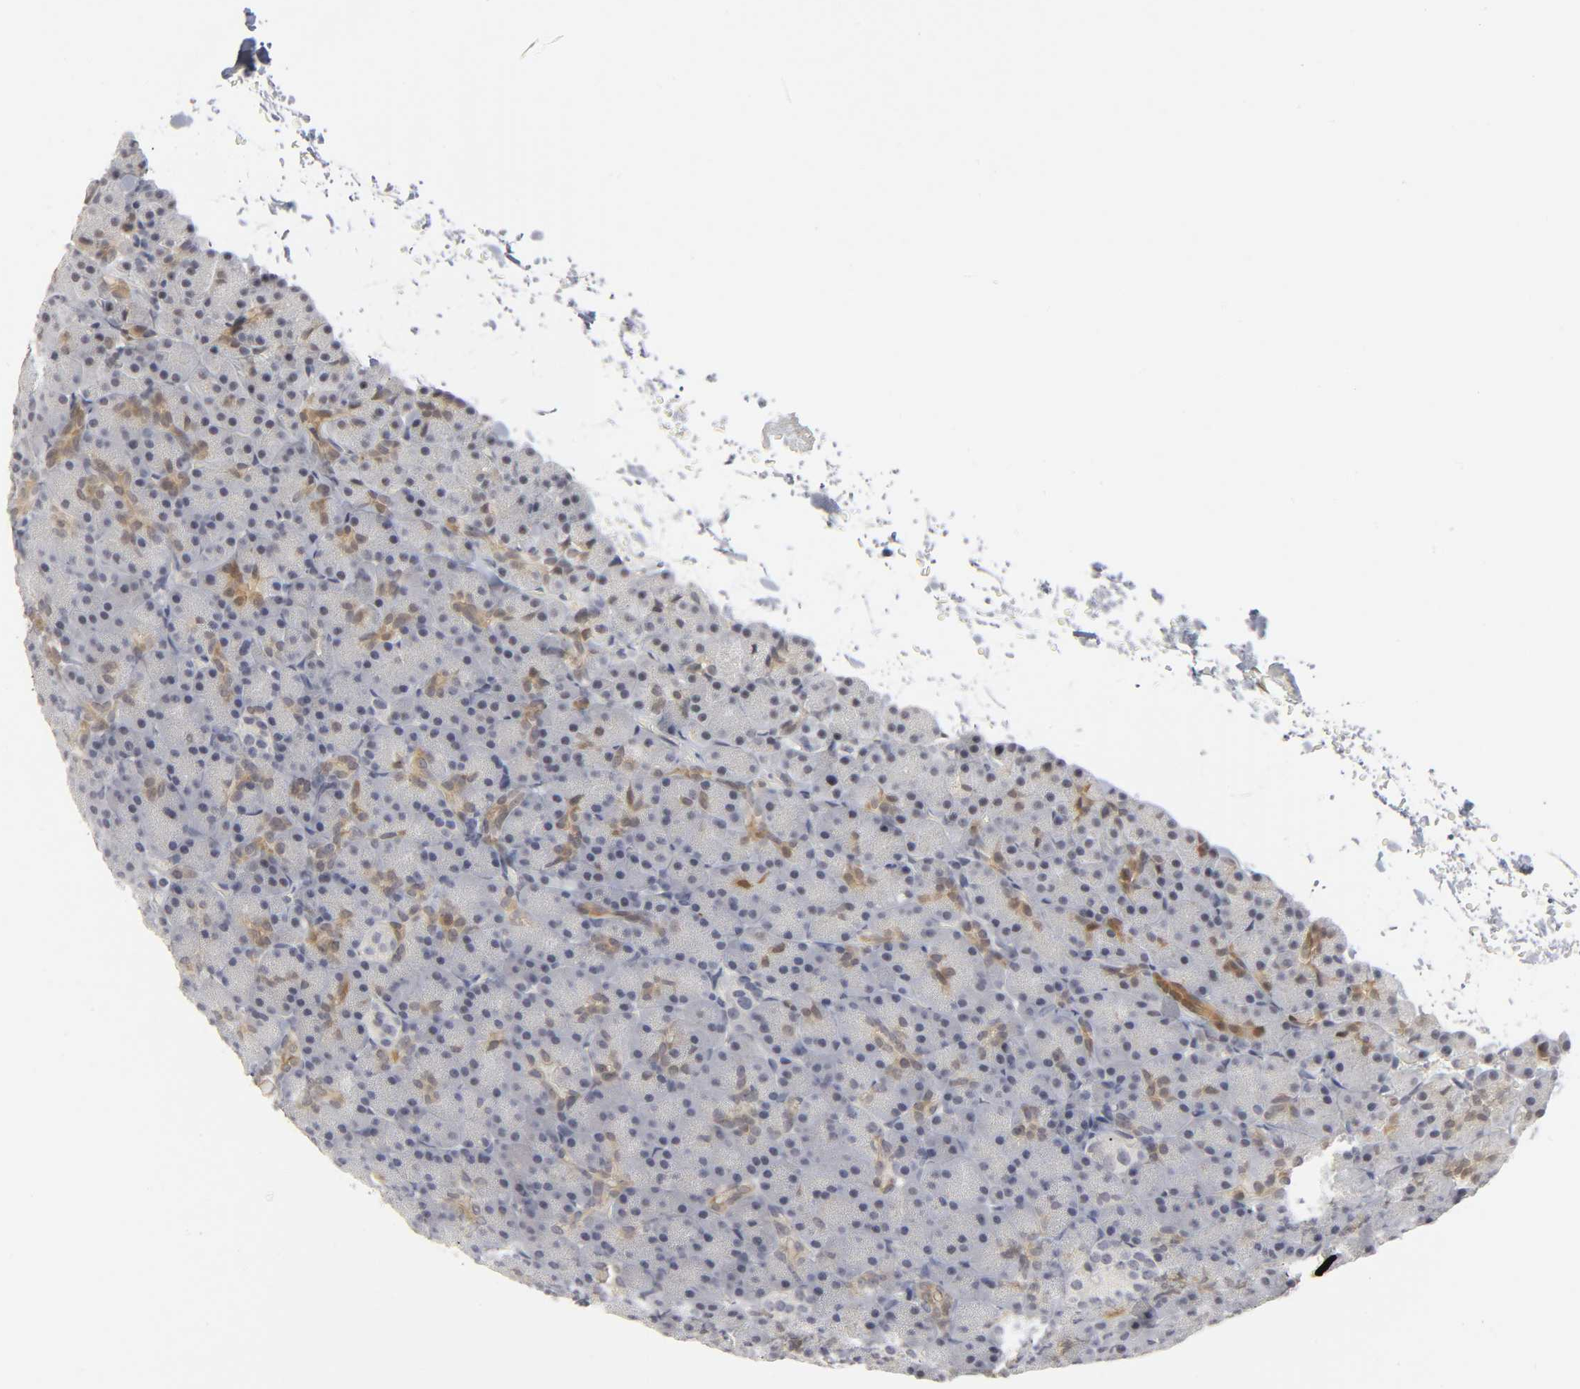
{"staining": {"intensity": "weak", "quantity": "25%-75%", "location": "cytoplasmic/membranous"}, "tissue": "pancreas", "cell_type": "Exocrine glandular cells", "image_type": "normal", "snomed": [{"axis": "morphology", "description": "Normal tissue, NOS"}, {"axis": "topography", "description": "Pancreas"}], "caption": "Immunohistochemical staining of normal pancreas shows 25%-75% levels of weak cytoplasmic/membranous protein staining in approximately 25%-75% of exocrine glandular cells. Nuclei are stained in blue.", "gene": "PDLIM3", "patient": {"sex": "female", "age": 43}}